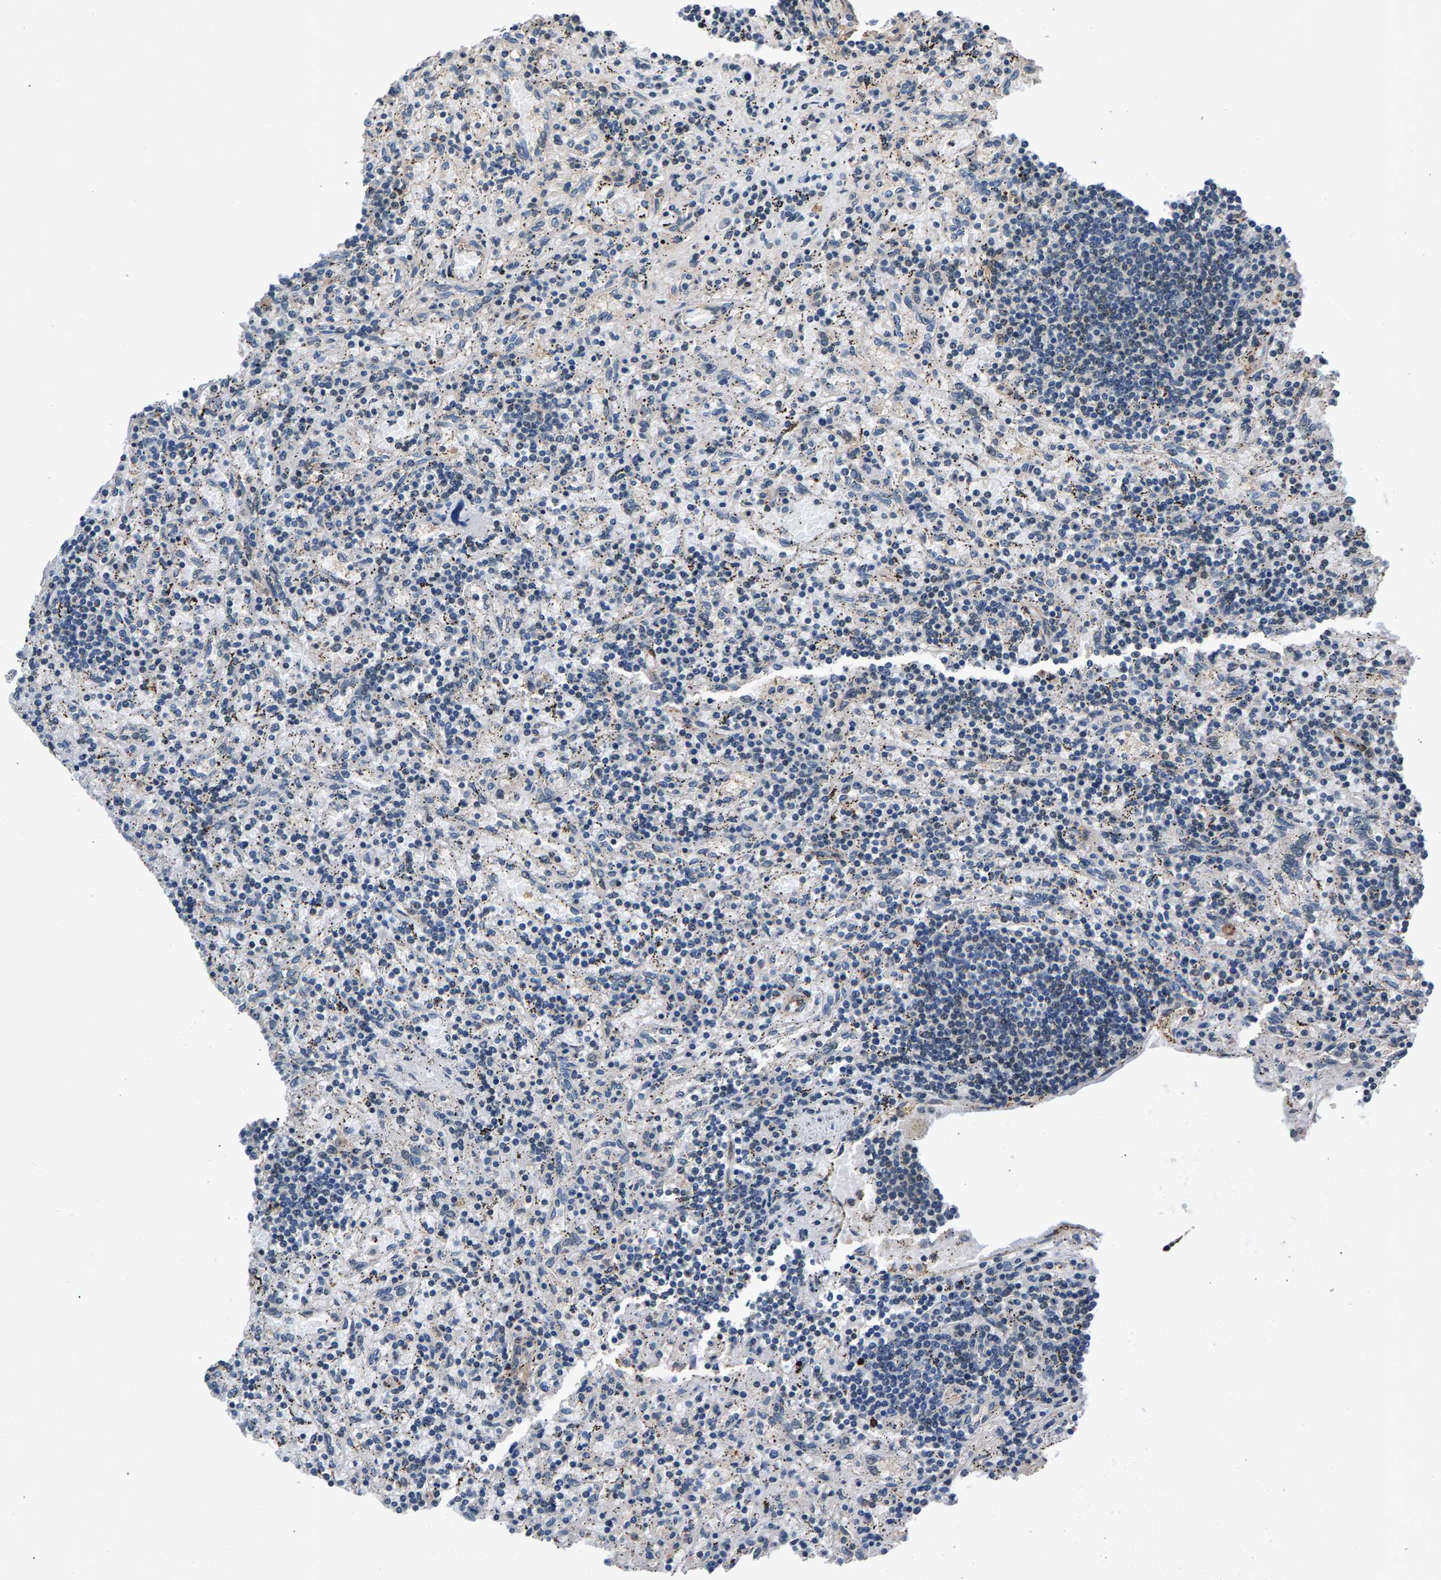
{"staining": {"intensity": "negative", "quantity": "none", "location": "none"}, "tissue": "lymphoma", "cell_type": "Tumor cells", "image_type": "cancer", "snomed": [{"axis": "morphology", "description": "Malignant lymphoma, non-Hodgkin's type, Low grade"}, {"axis": "topography", "description": "Spleen"}], "caption": "Tumor cells are negative for protein expression in human malignant lymphoma, non-Hodgkin's type (low-grade). The staining was performed using DAB (3,3'-diaminobenzidine) to visualize the protein expression in brown, while the nuclei were stained in blue with hematoxylin (Magnification: 20x).", "gene": "RBM33", "patient": {"sex": "male", "age": 76}}